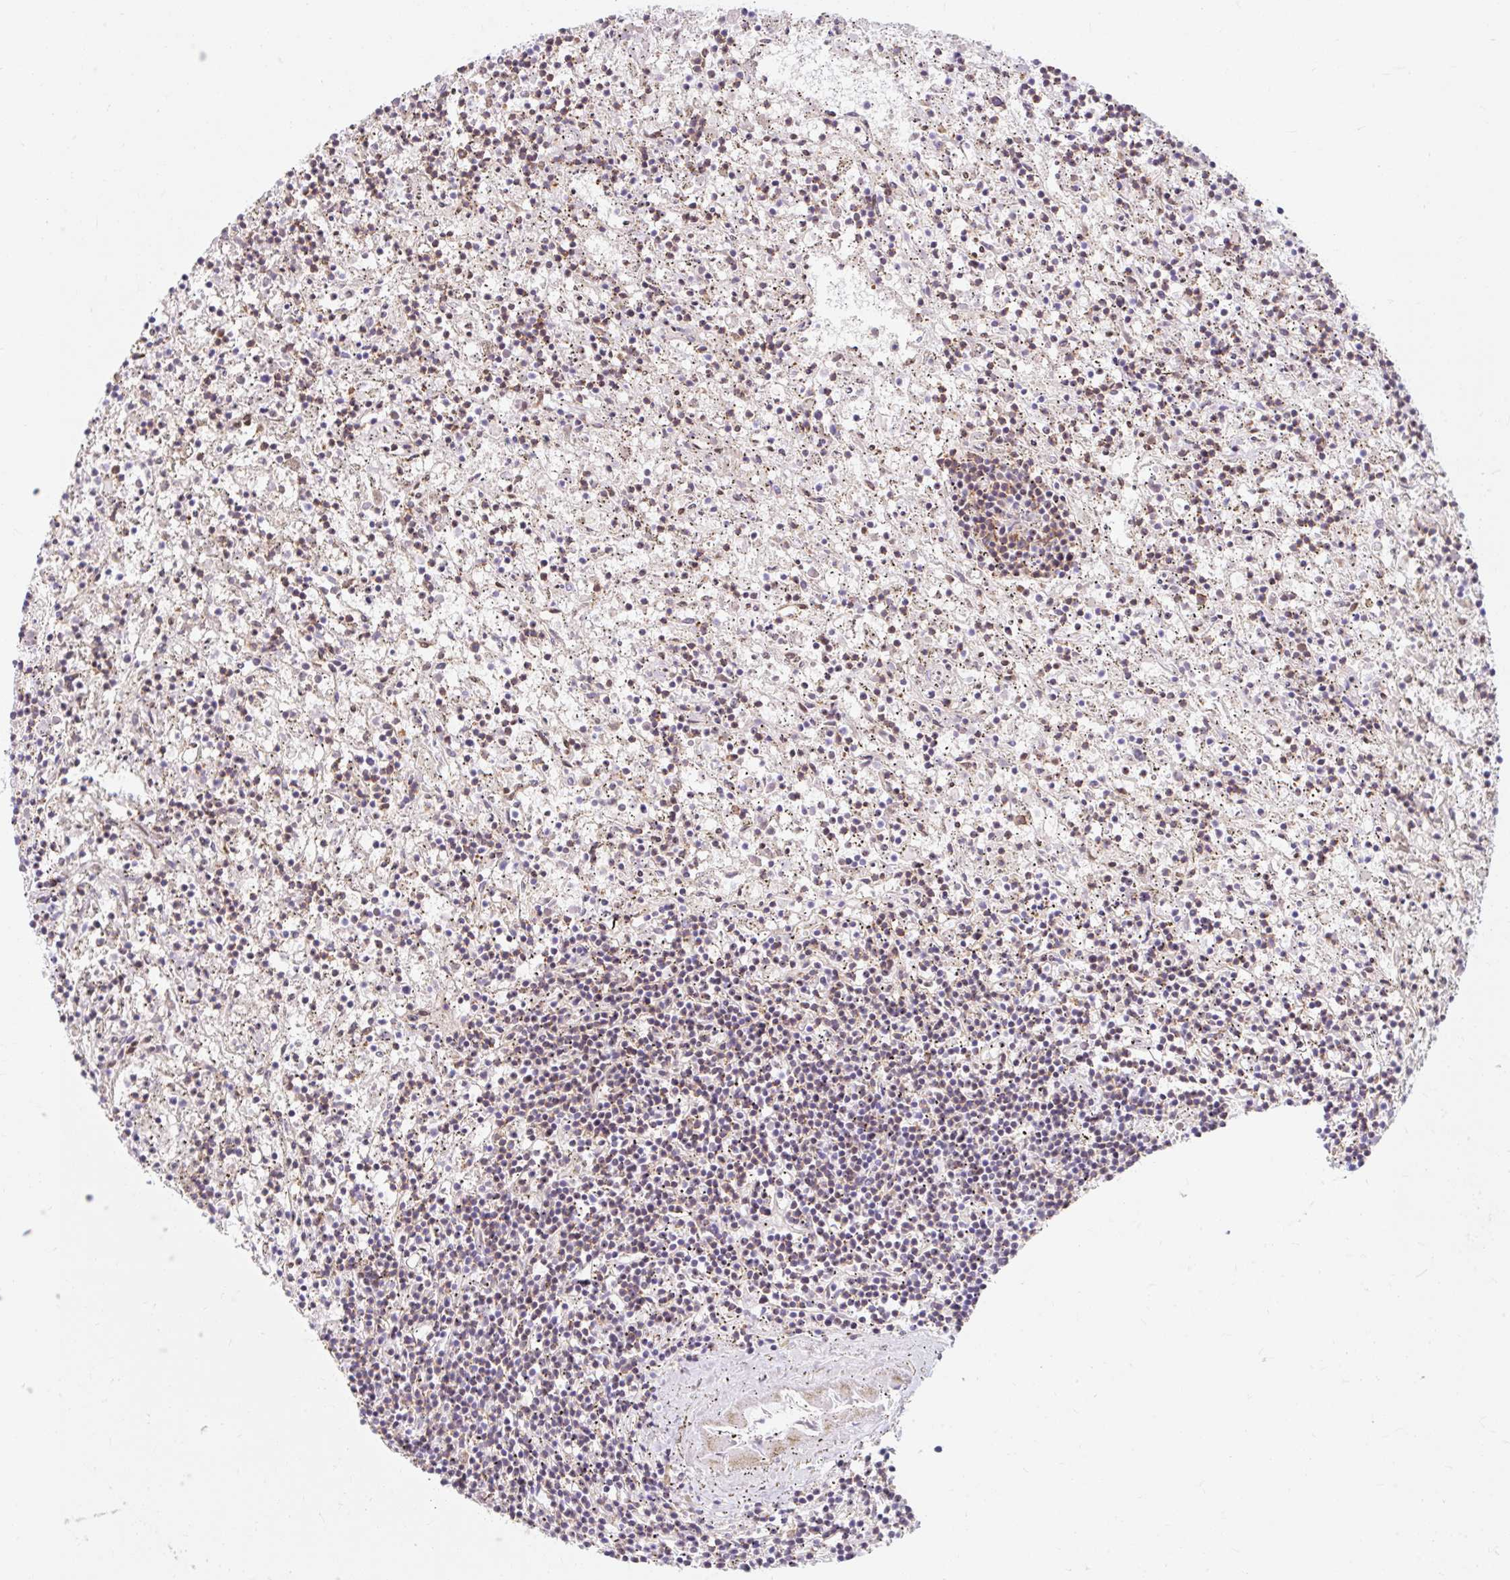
{"staining": {"intensity": "moderate", "quantity": "25%-75%", "location": "cytoplasmic/membranous,nuclear"}, "tissue": "lymphoma", "cell_type": "Tumor cells", "image_type": "cancer", "snomed": [{"axis": "morphology", "description": "Malignant lymphoma, non-Hodgkin's type, Low grade"}, {"axis": "topography", "description": "Spleen"}], "caption": "Malignant lymphoma, non-Hodgkin's type (low-grade) was stained to show a protein in brown. There is medium levels of moderate cytoplasmic/membranous and nuclear positivity in about 25%-75% of tumor cells. (DAB (3,3'-diaminobenzidine) IHC, brown staining for protein, blue staining for nuclei).", "gene": "BICRA", "patient": {"sex": "male", "age": 76}}